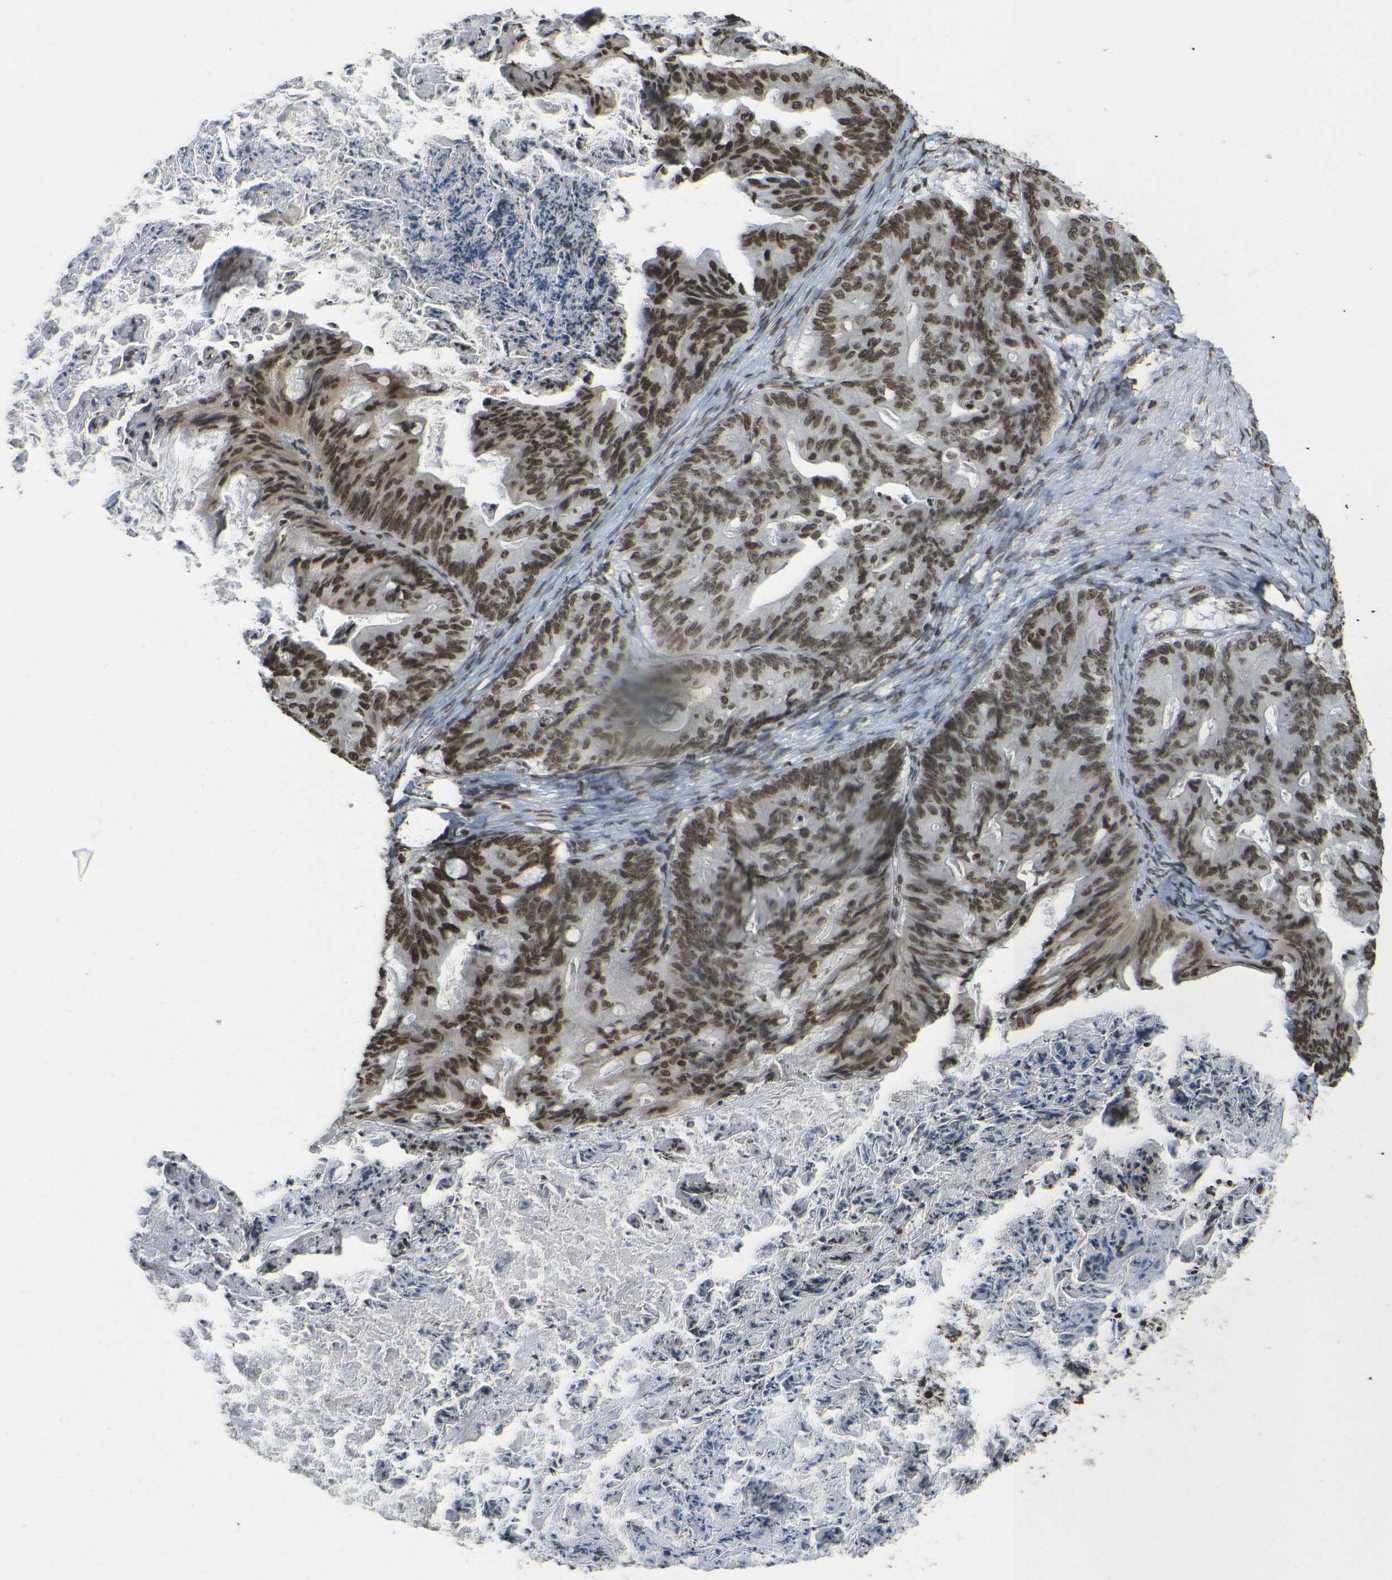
{"staining": {"intensity": "moderate", "quantity": ">75%", "location": "nuclear"}, "tissue": "ovarian cancer", "cell_type": "Tumor cells", "image_type": "cancer", "snomed": [{"axis": "morphology", "description": "Cystadenocarcinoma, mucinous, NOS"}, {"axis": "topography", "description": "Ovary"}], "caption": "Protein expression analysis of human ovarian mucinous cystadenocarcinoma reveals moderate nuclear positivity in about >75% of tumor cells. (brown staining indicates protein expression, while blue staining denotes nuclei).", "gene": "H4C16", "patient": {"sex": "female", "age": 37}}